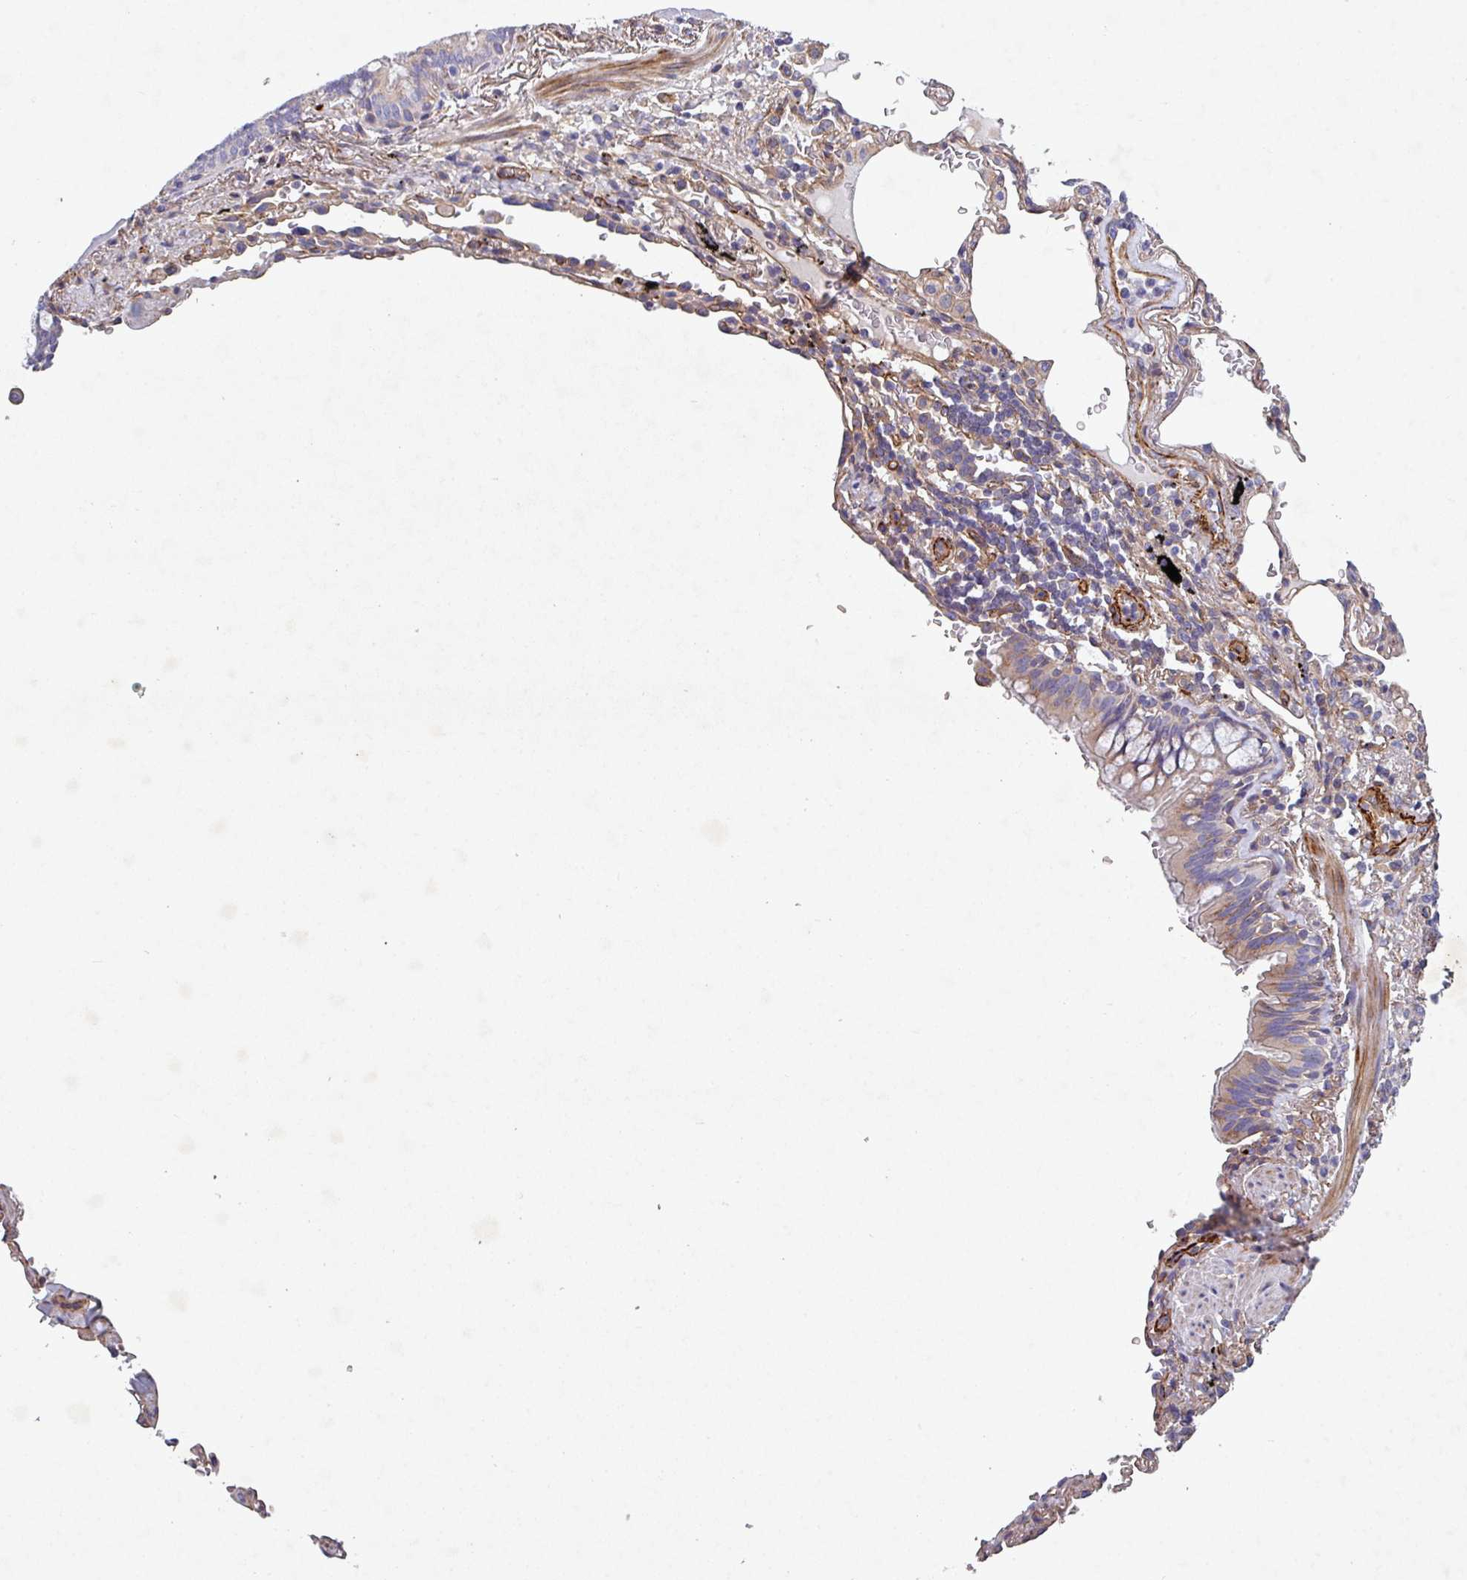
{"staining": {"intensity": "negative", "quantity": "none", "location": "none"}, "tissue": "soft tissue", "cell_type": "Fibroblasts", "image_type": "normal", "snomed": [{"axis": "morphology", "description": "Normal tissue, NOS"}, {"axis": "topography", "description": "Cartilage tissue"}, {"axis": "topography", "description": "Bronchus"}], "caption": "This is an immunohistochemistry photomicrograph of normal human soft tissue. There is no staining in fibroblasts.", "gene": "ATP2C2", "patient": {"sex": "female", "age": 72}}